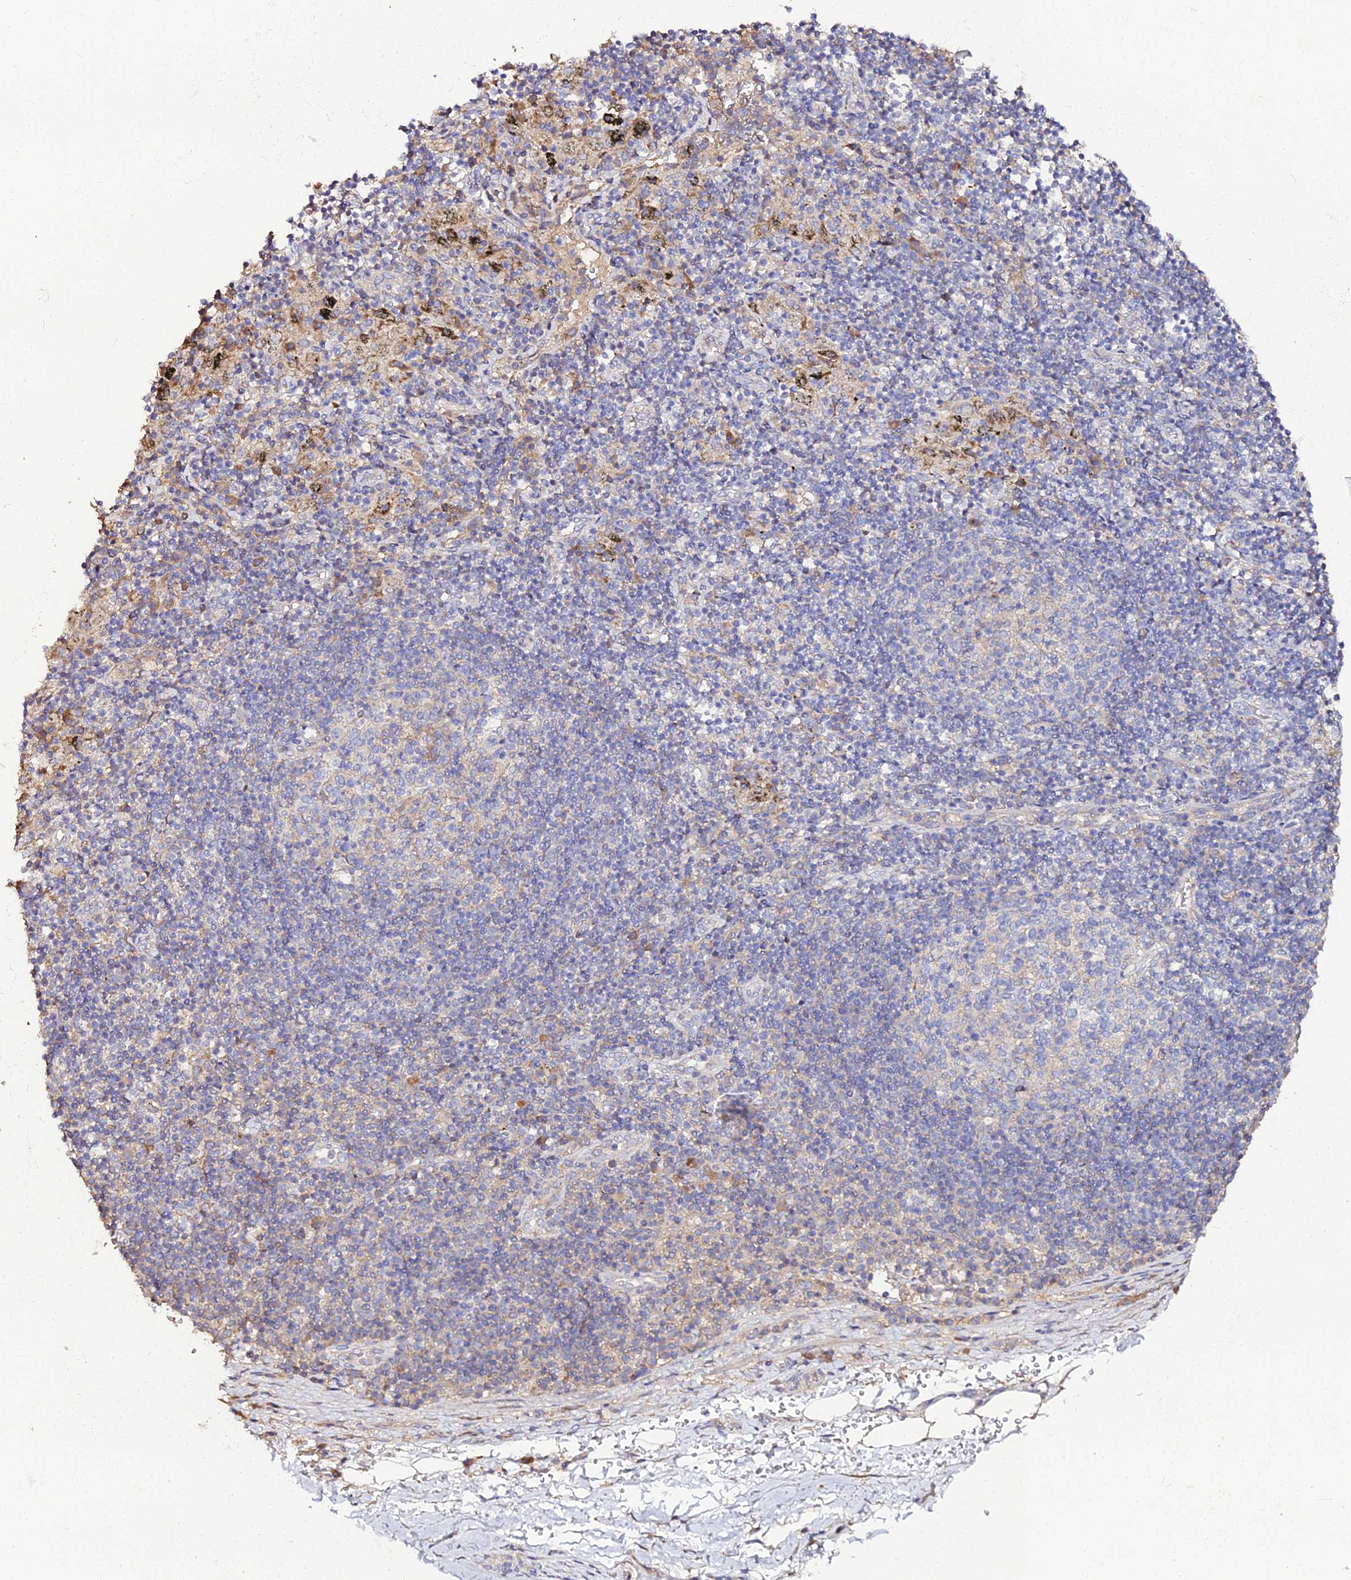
{"staining": {"intensity": "negative", "quantity": "none", "location": "none"}, "tissue": "adipose tissue", "cell_type": "Adipocytes", "image_type": "normal", "snomed": [{"axis": "morphology", "description": "Normal tissue, NOS"}, {"axis": "topography", "description": "Lymph node"}, {"axis": "topography", "description": "Cartilage tissue"}, {"axis": "topography", "description": "Bronchus"}], "caption": "Immunohistochemistry (IHC) of unremarkable adipose tissue demonstrates no positivity in adipocytes.", "gene": "SCX", "patient": {"sex": "male", "age": 63}}